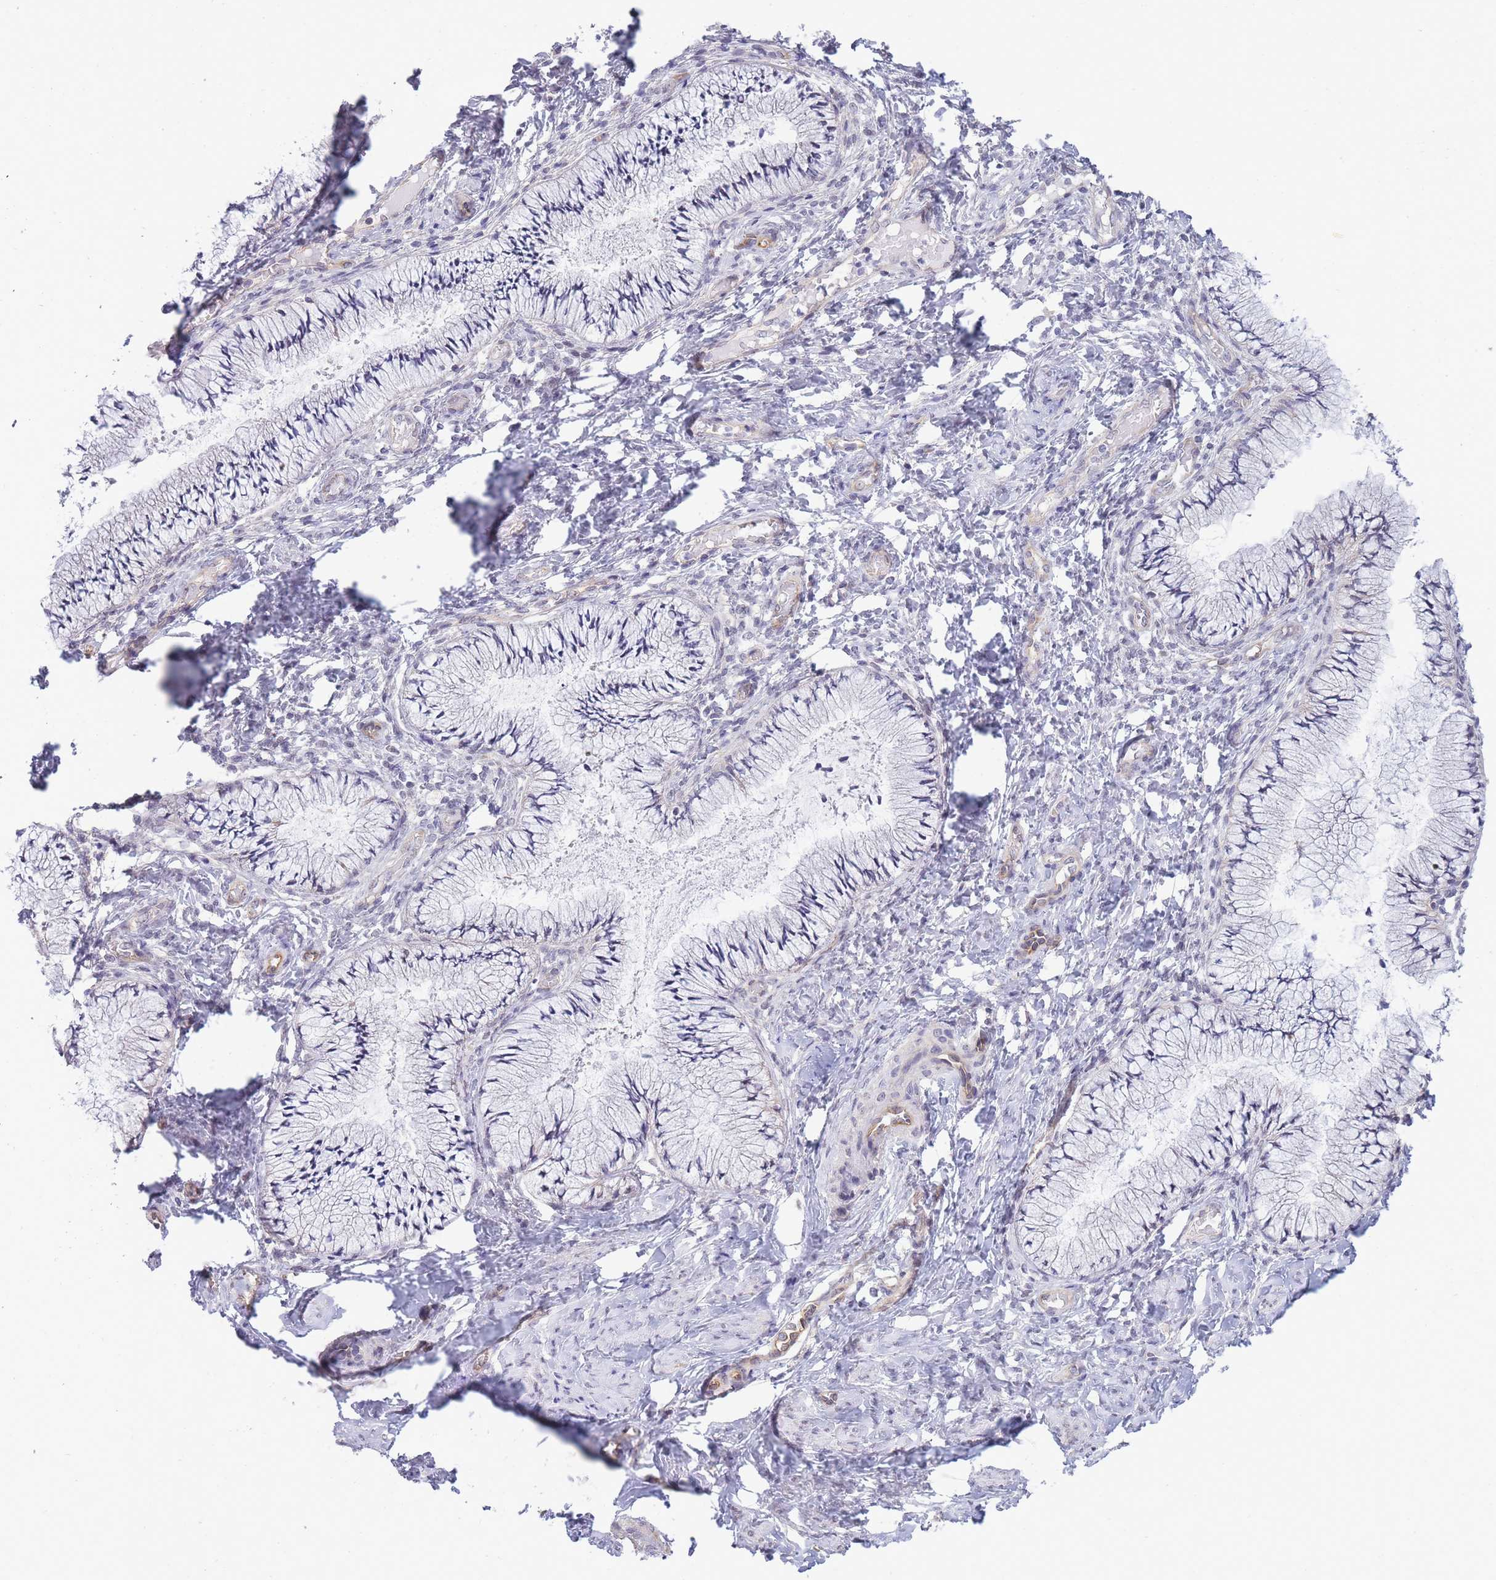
{"staining": {"intensity": "negative", "quantity": "none", "location": "none"}, "tissue": "cervix", "cell_type": "Glandular cells", "image_type": "normal", "snomed": [{"axis": "morphology", "description": "Normal tissue, NOS"}, {"axis": "topography", "description": "Cervix"}], "caption": "High magnification brightfield microscopy of benign cervix stained with DAB (brown) and counterstained with hematoxylin (blue): glandular cells show no significant positivity. (DAB (3,3'-diaminobenzidine) IHC visualized using brightfield microscopy, high magnification).", "gene": "C19orf25", "patient": {"sex": "female", "age": 42}}